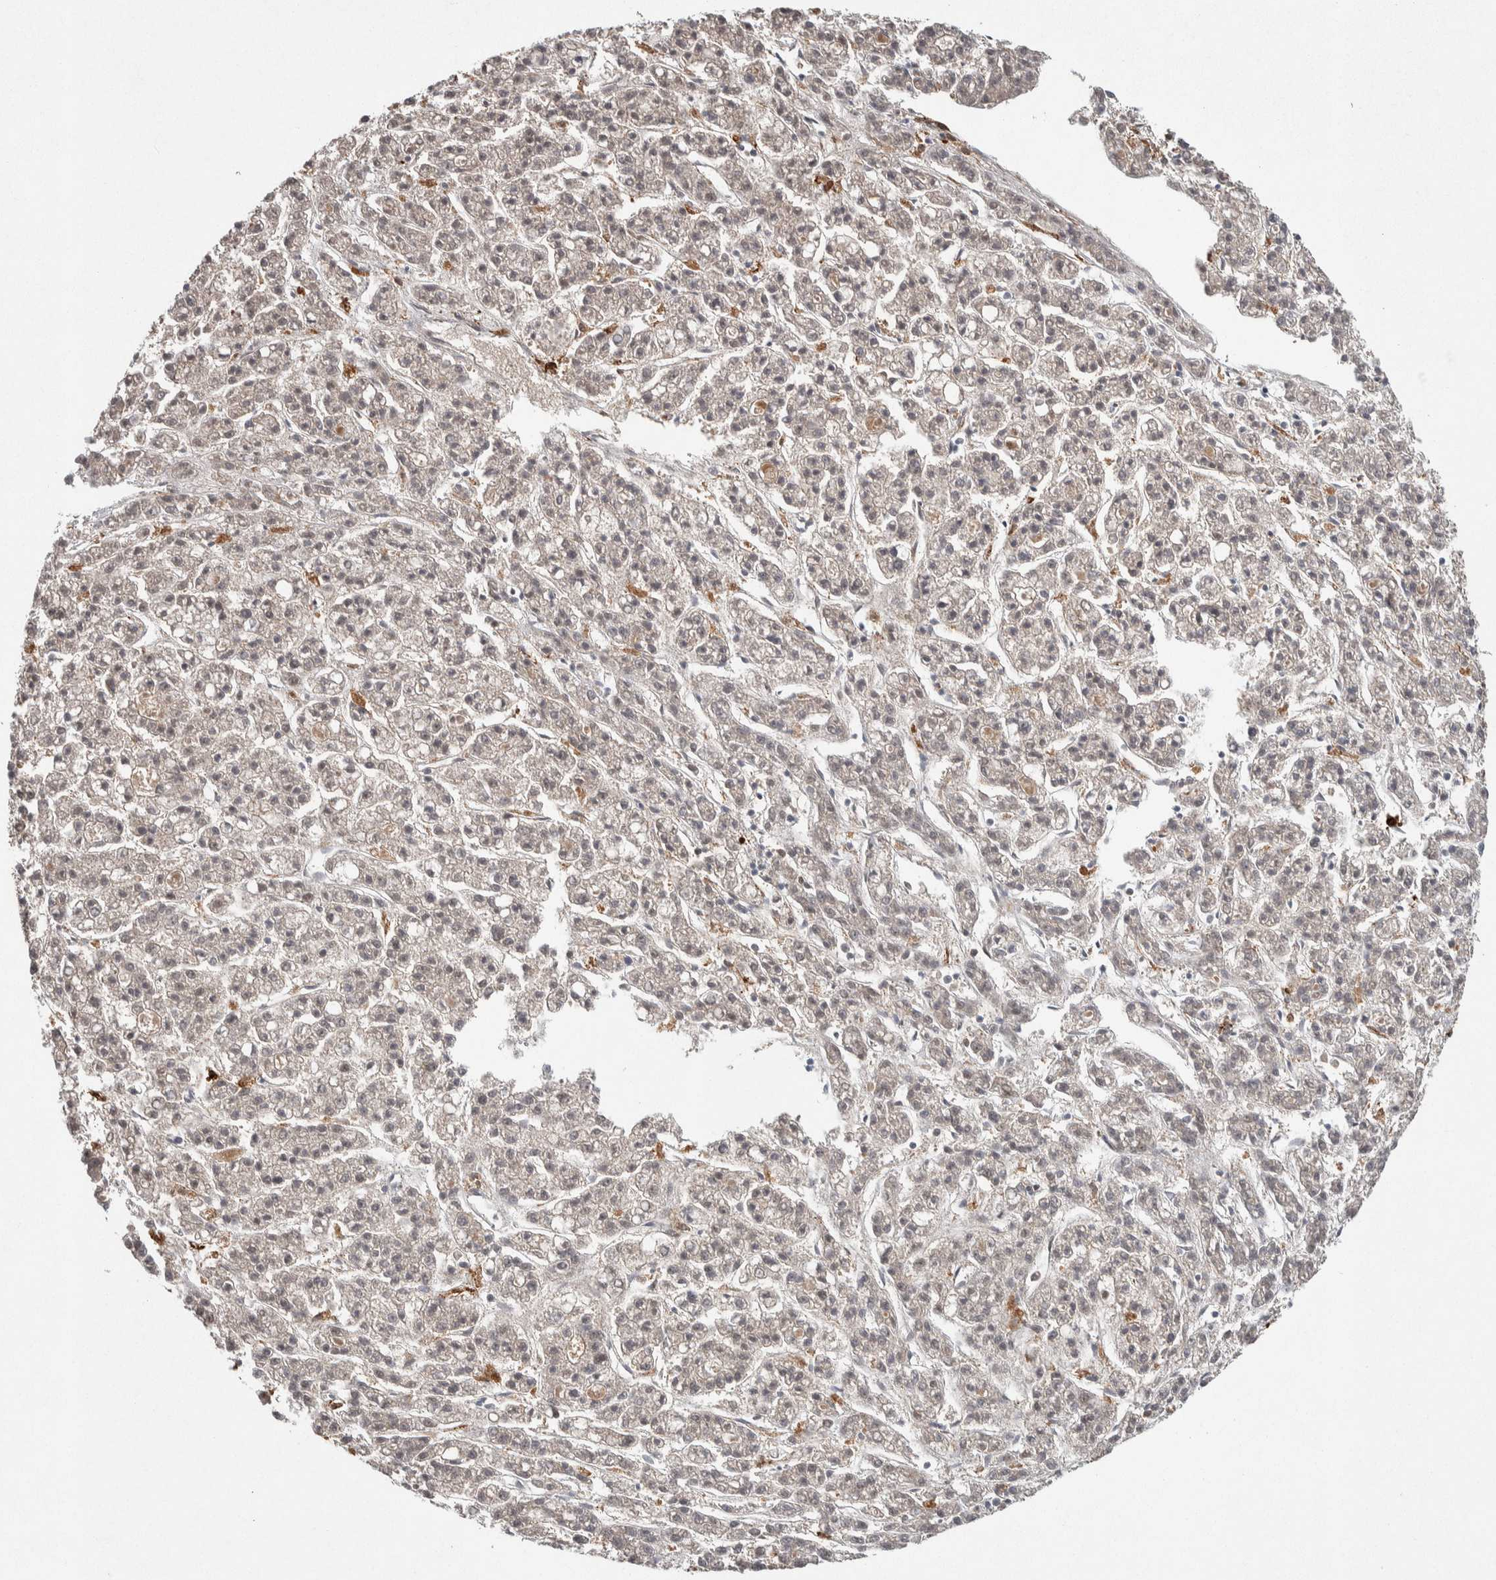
{"staining": {"intensity": "weak", "quantity": "<25%", "location": "cytoplasmic/membranous"}, "tissue": "liver cancer", "cell_type": "Tumor cells", "image_type": "cancer", "snomed": [{"axis": "morphology", "description": "Carcinoma, Hepatocellular, NOS"}, {"axis": "topography", "description": "Liver"}], "caption": "Liver hepatocellular carcinoma was stained to show a protein in brown. There is no significant expression in tumor cells.", "gene": "KCNK1", "patient": {"sex": "male", "age": 70}}